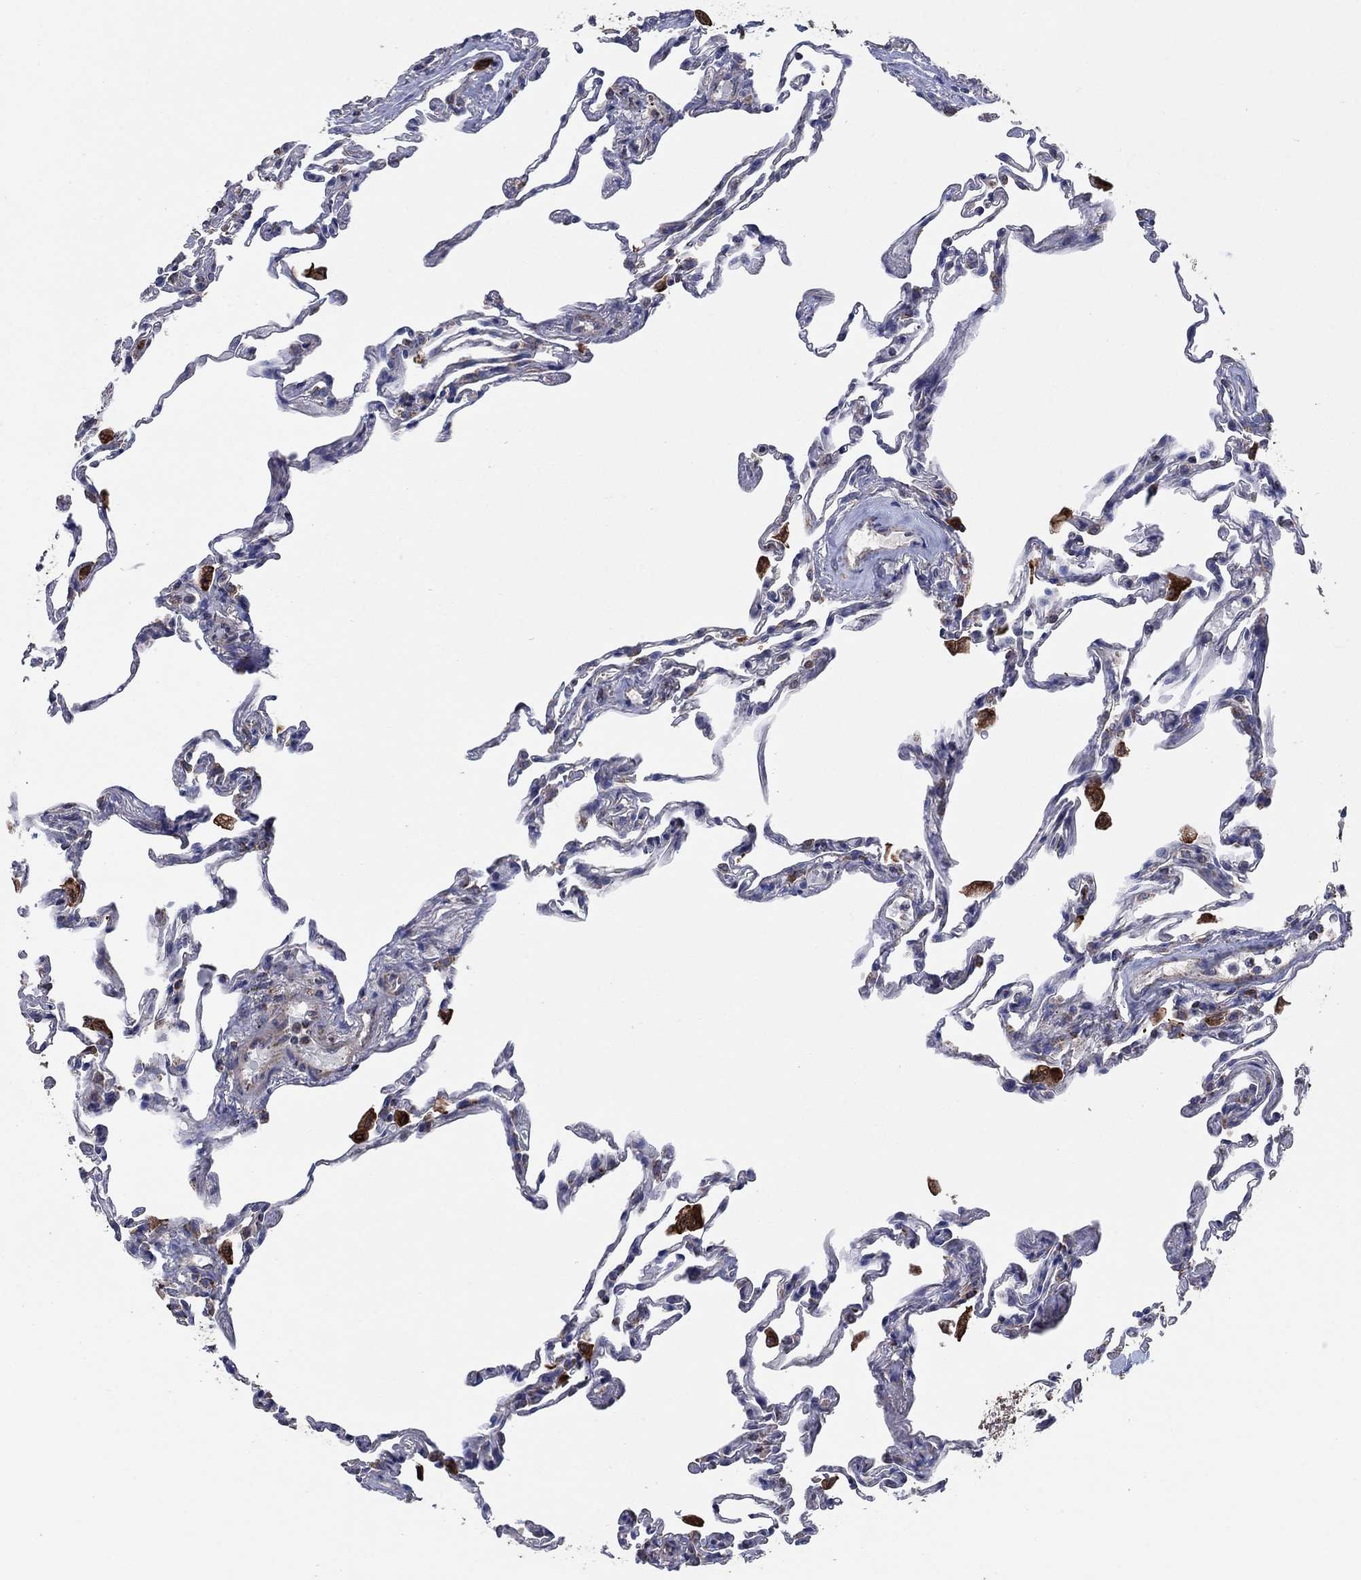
{"staining": {"intensity": "negative", "quantity": "none", "location": "none"}, "tissue": "lung", "cell_type": "Alveolar cells", "image_type": "normal", "snomed": [{"axis": "morphology", "description": "Normal tissue, NOS"}, {"axis": "topography", "description": "Lung"}], "caption": "This is an IHC micrograph of benign lung. There is no expression in alveolar cells.", "gene": "NCEH1", "patient": {"sex": "female", "age": 57}}